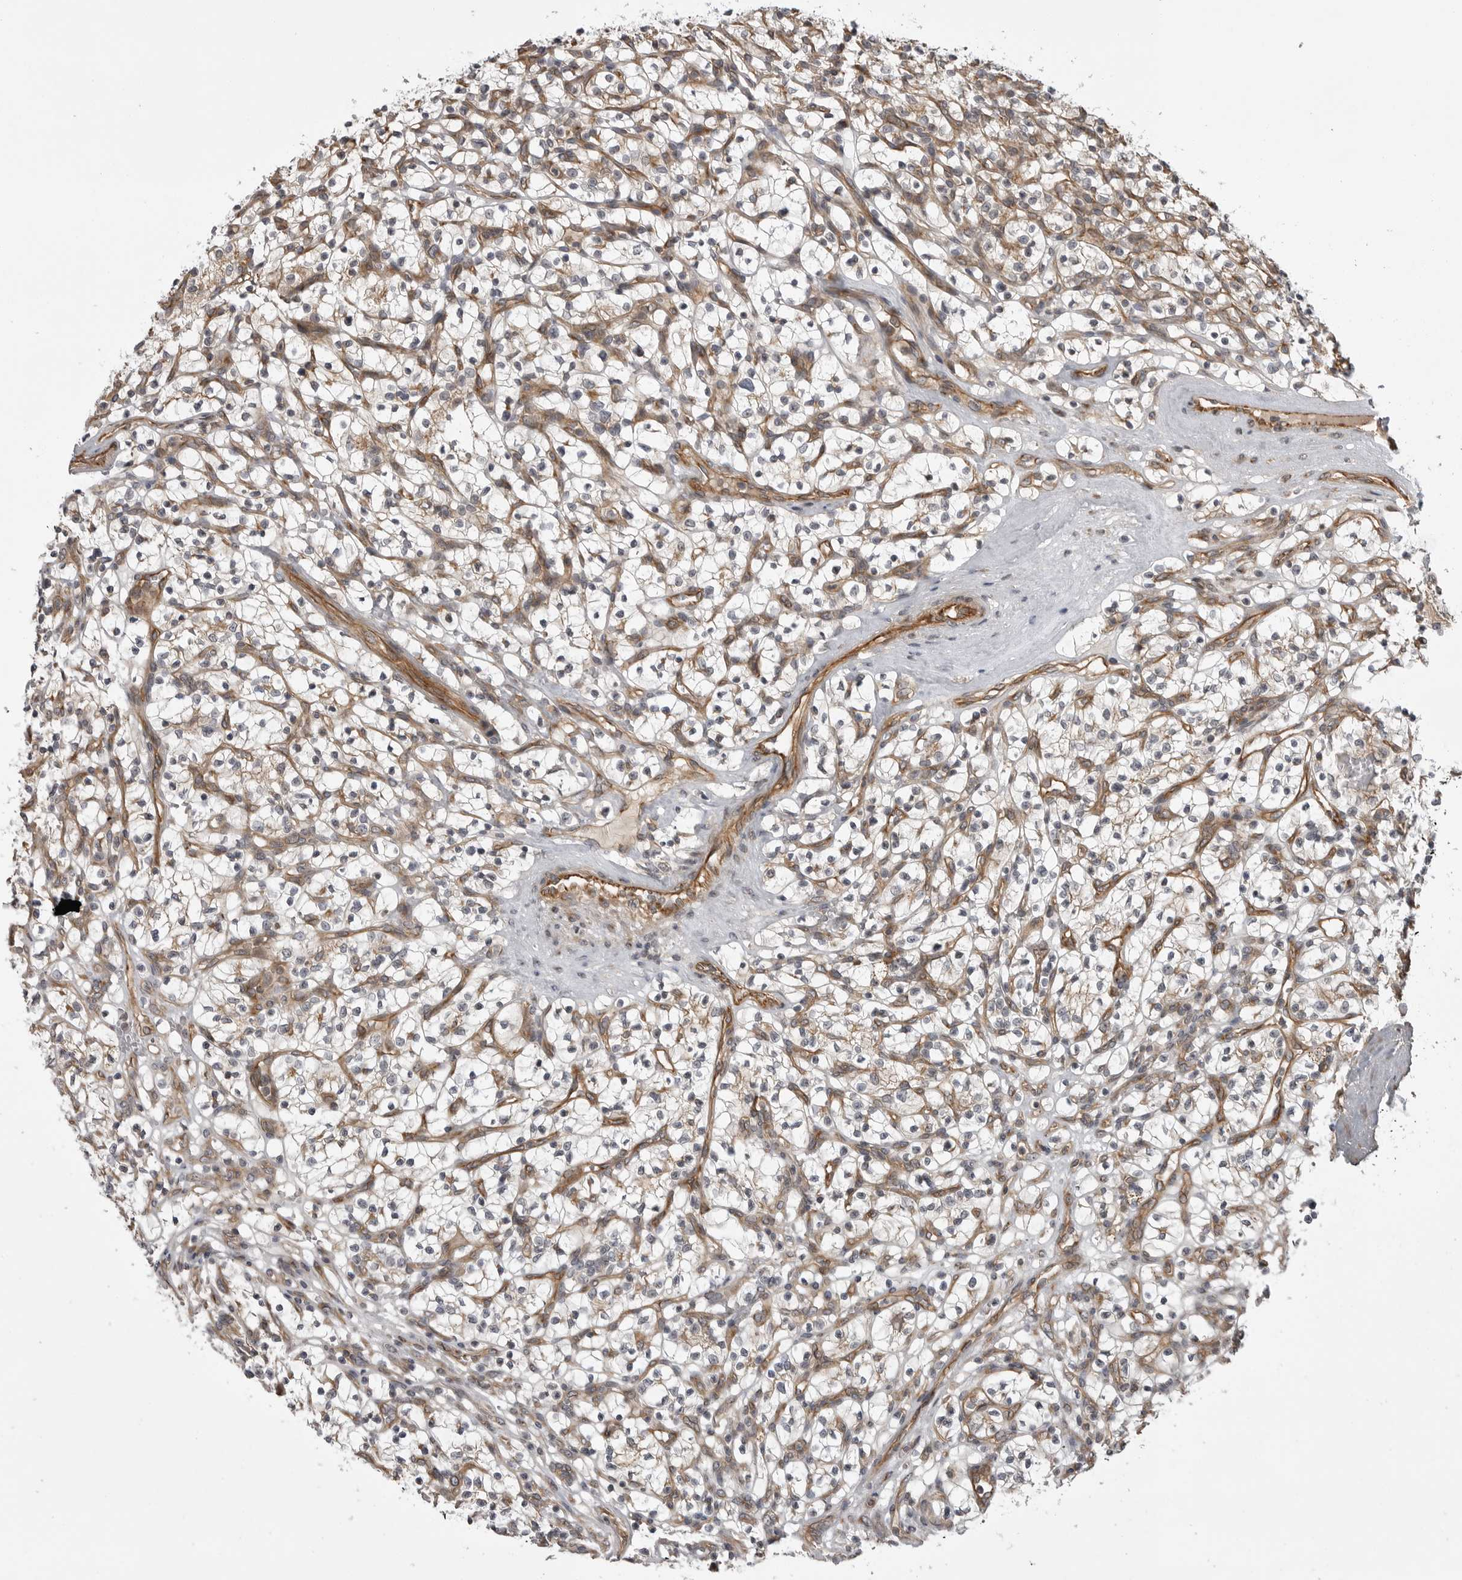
{"staining": {"intensity": "weak", "quantity": "25%-75%", "location": "cytoplasmic/membranous"}, "tissue": "renal cancer", "cell_type": "Tumor cells", "image_type": "cancer", "snomed": [{"axis": "morphology", "description": "Adenocarcinoma, NOS"}, {"axis": "topography", "description": "Kidney"}], "caption": "Immunohistochemical staining of renal cancer displays low levels of weak cytoplasmic/membranous protein expression in about 25%-75% of tumor cells.", "gene": "LRRC45", "patient": {"sex": "female", "age": 57}}